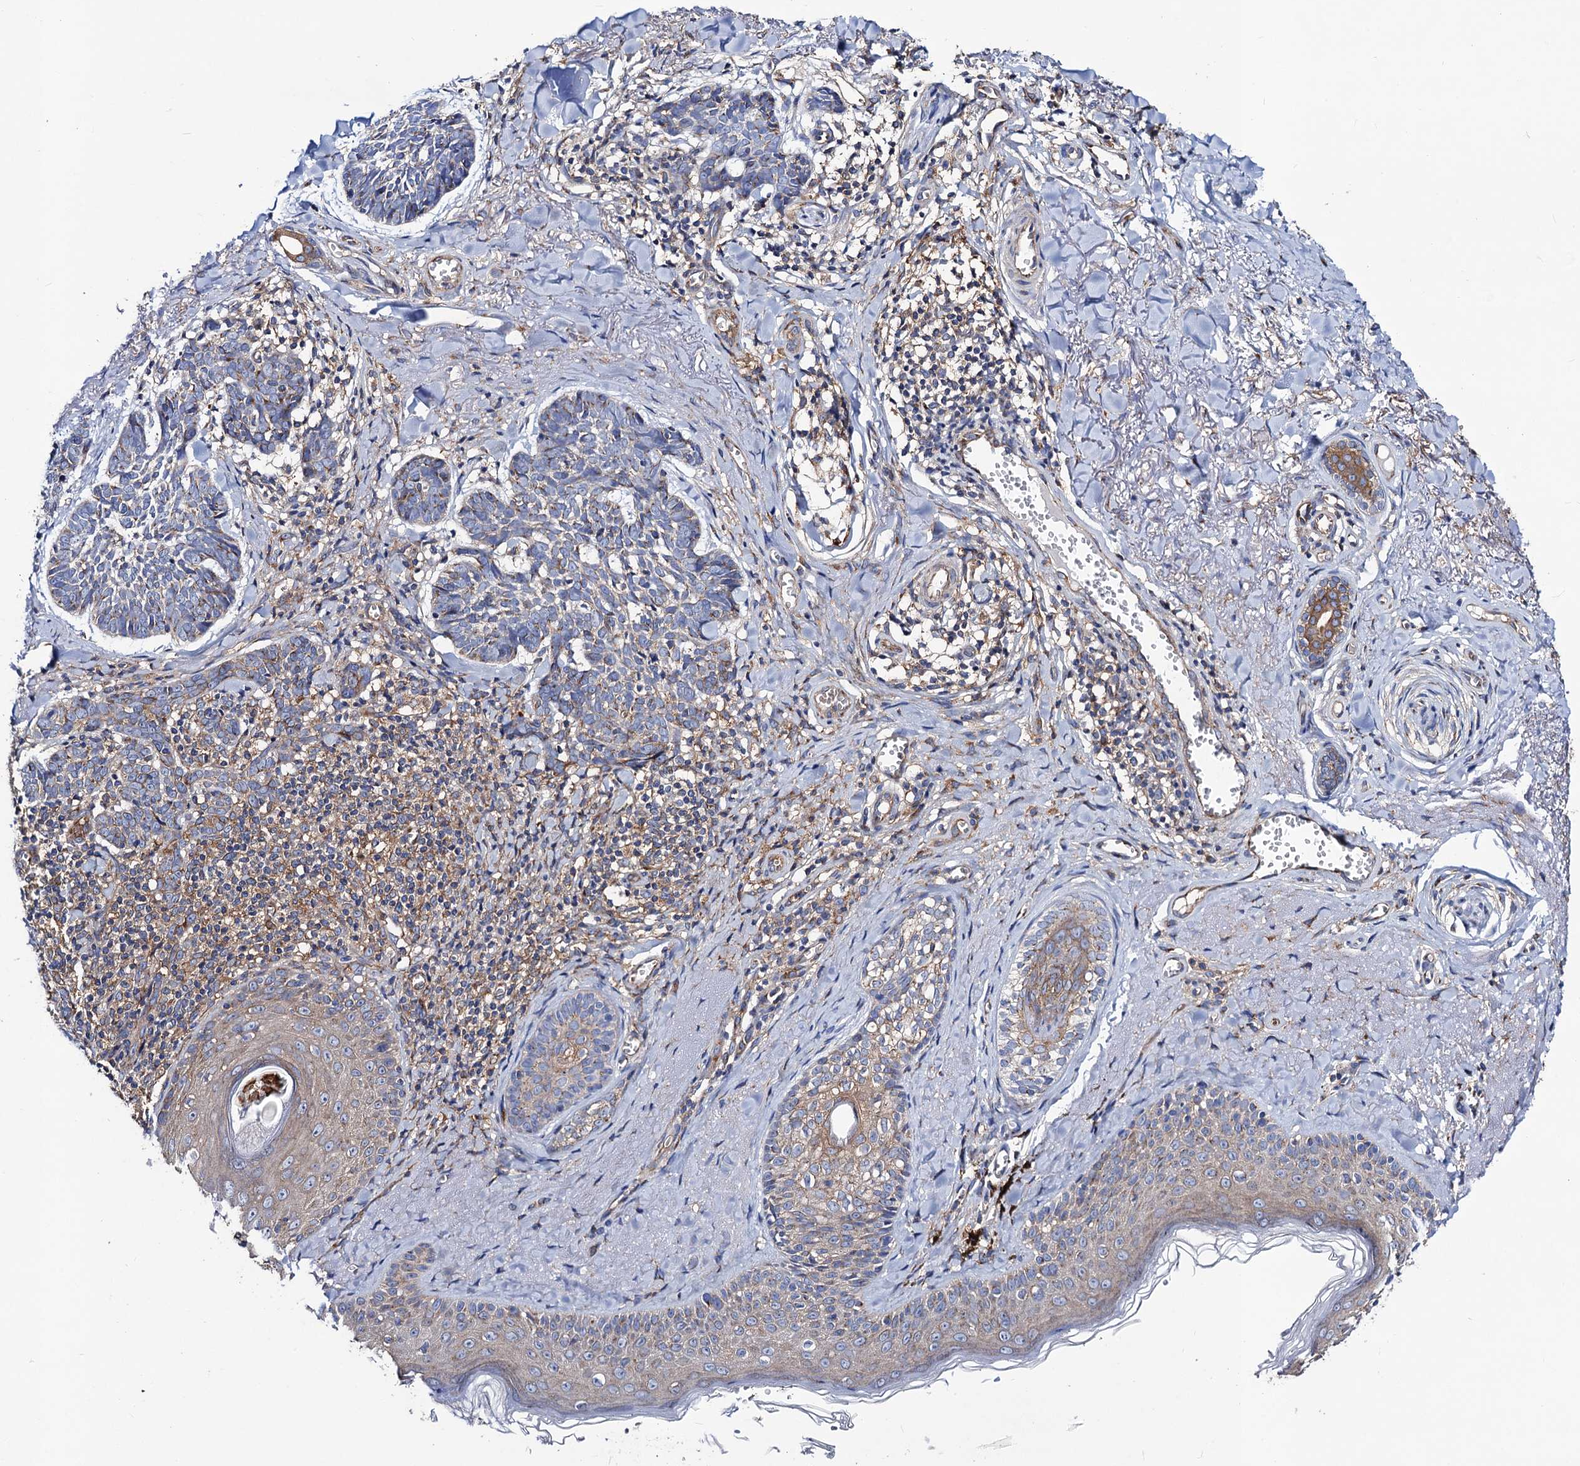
{"staining": {"intensity": "negative", "quantity": "none", "location": "none"}, "tissue": "skin cancer", "cell_type": "Tumor cells", "image_type": "cancer", "snomed": [{"axis": "morphology", "description": "Basal cell carcinoma"}, {"axis": "topography", "description": "Skin"}], "caption": "Immunohistochemistry of human basal cell carcinoma (skin) displays no positivity in tumor cells.", "gene": "DYDC1", "patient": {"sex": "female", "age": 74}}